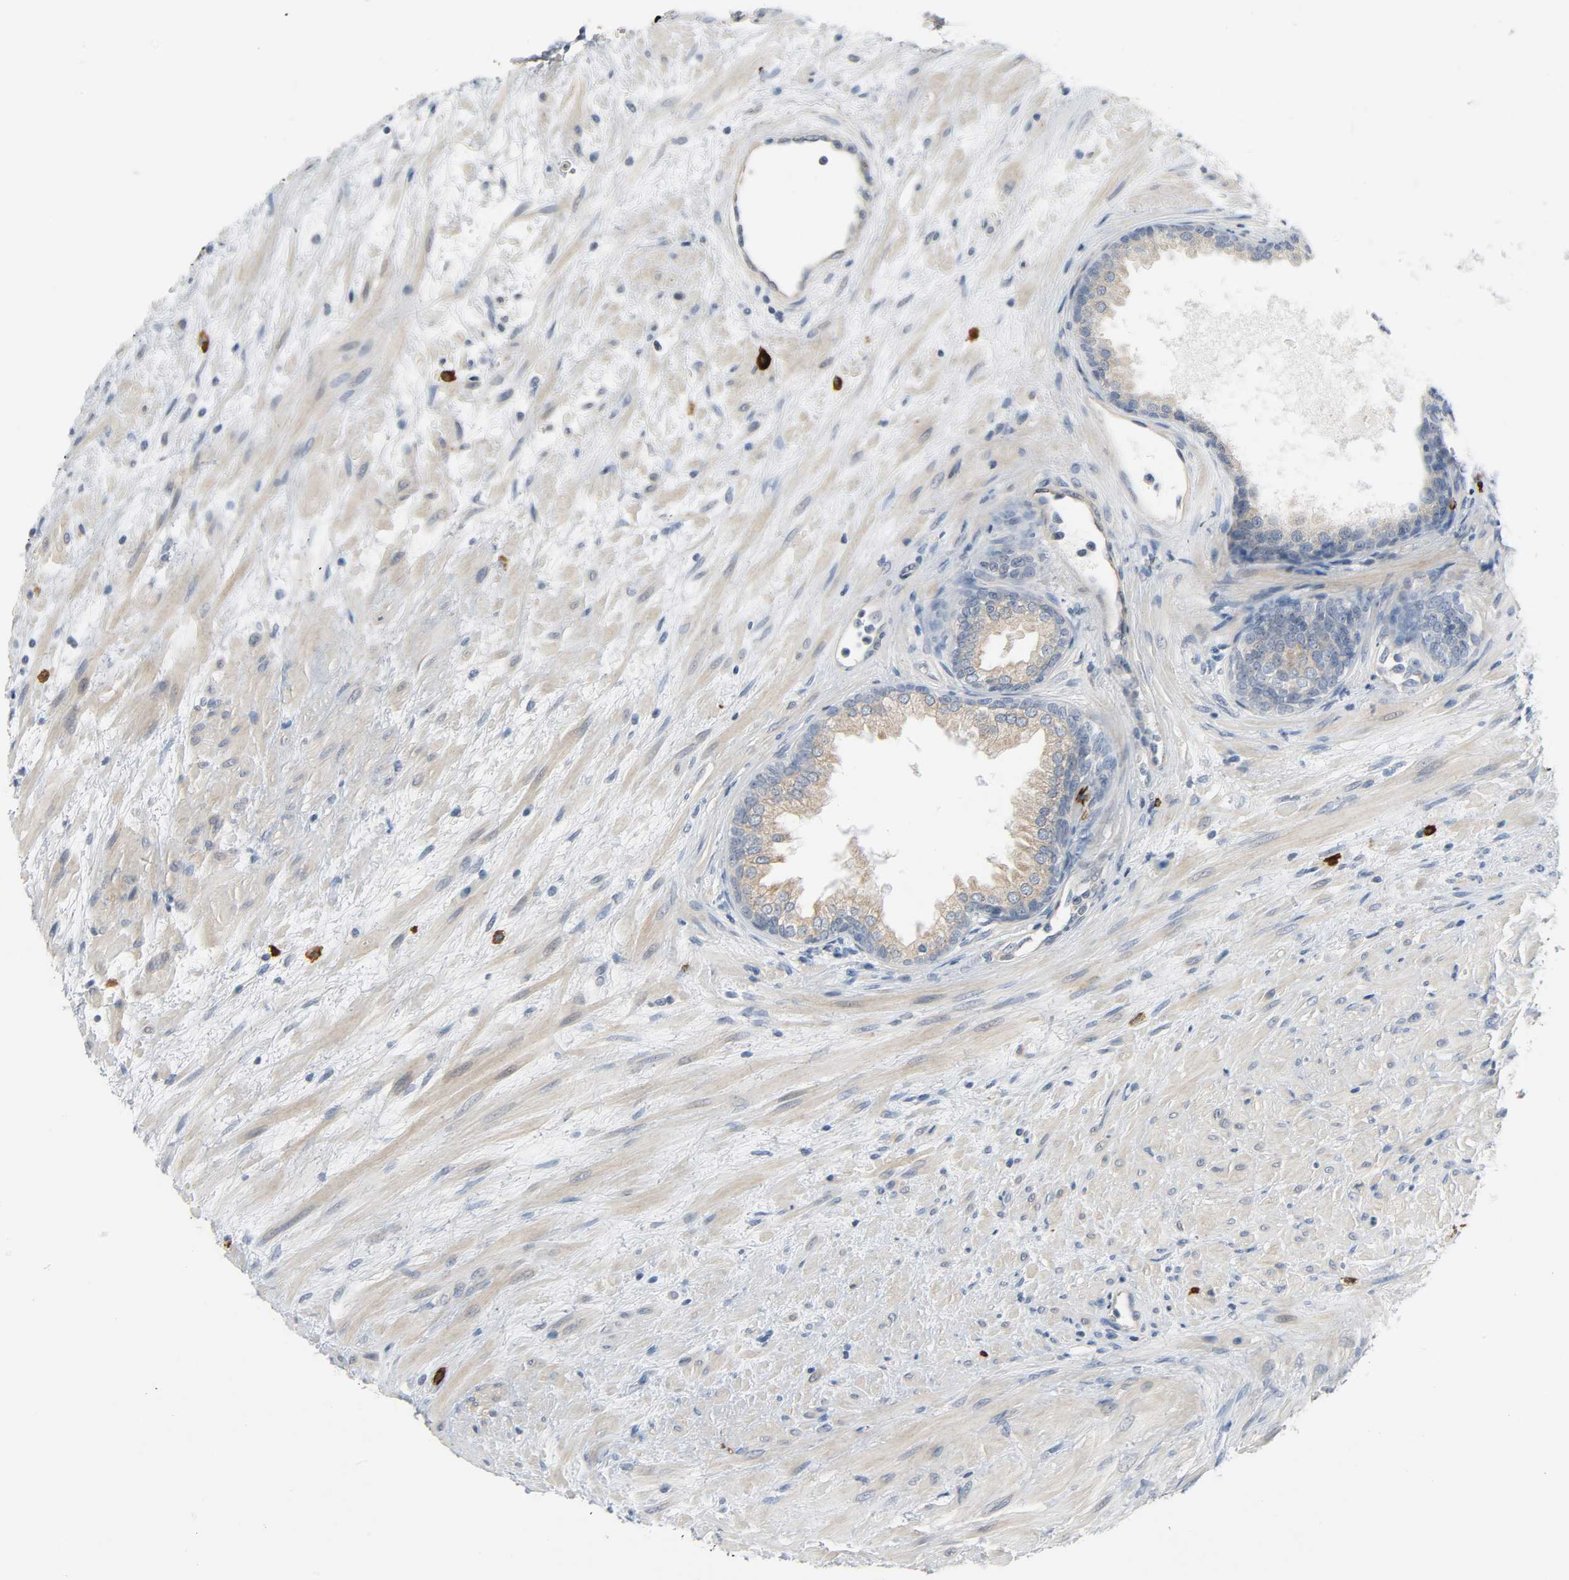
{"staining": {"intensity": "weak", "quantity": ">75%", "location": "cytoplasmic/membranous"}, "tissue": "prostate", "cell_type": "Glandular cells", "image_type": "normal", "snomed": [{"axis": "morphology", "description": "Normal tissue, NOS"}, {"axis": "topography", "description": "Prostate"}], "caption": "This micrograph demonstrates benign prostate stained with immunohistochemistry to label a protein in brown. The cytoplasmic/membranous of glandular cells show weak positivity for the protein. Nuclei are counter-stained blue.", "gene": "LIMCH1", "patient": {"sex": "male", "age": 76}}